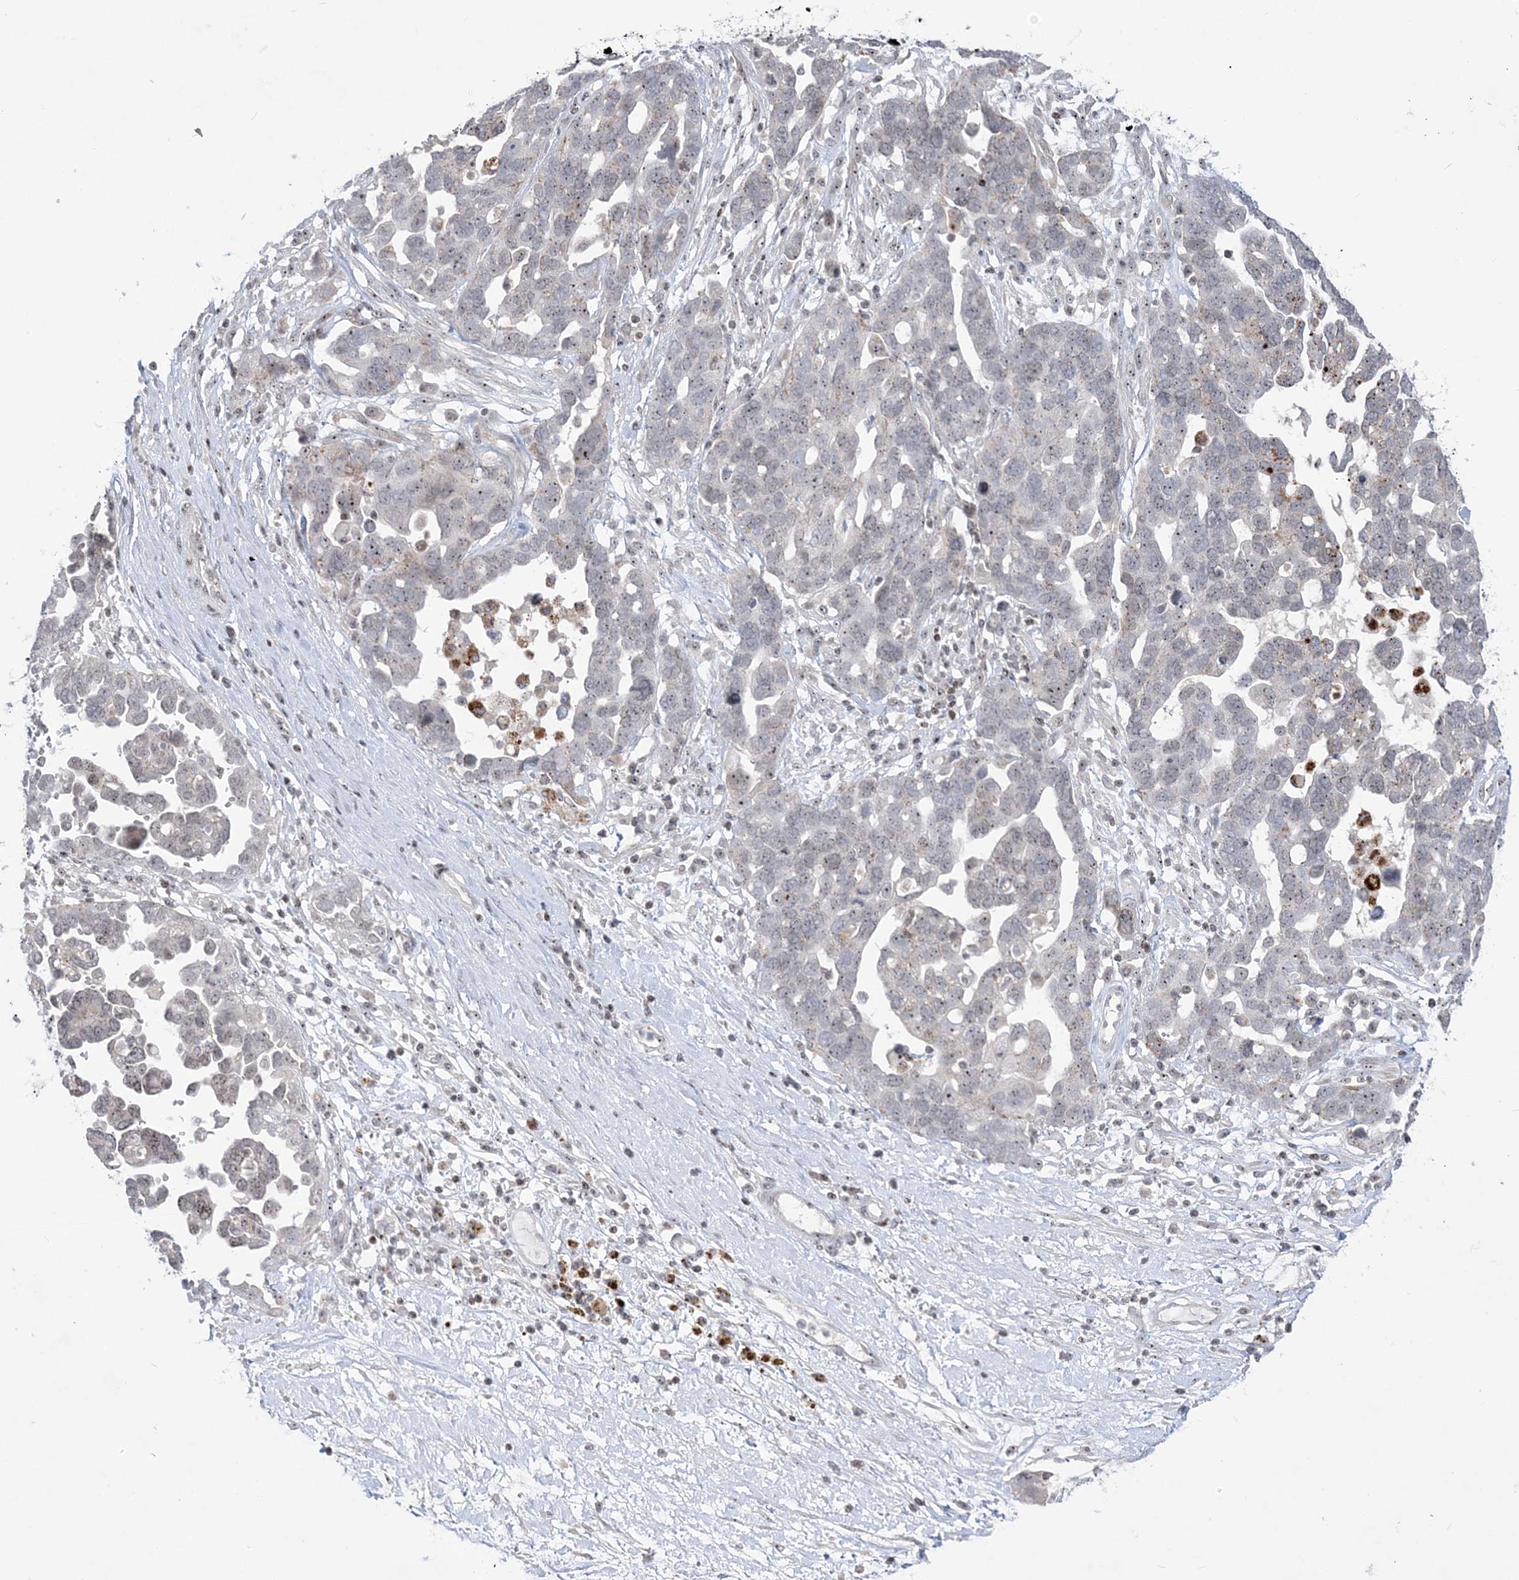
{"staining": {"intensity": "weak", "quantity": "<25%", "location": "nuclear"}, "tissue": "ovarian cancer", "cell_type": "Tumor cells", "image_type": "cancer", "snomed": [{"axis": "morphology", "description": "Cystadenocarcinoma, serous, NOS"}, {"axis": "topography", "description": "Ovary"}], "caption": "Histopathology image shows no protein expression in tumor cells of ovarian cancer (serous cystadenocarcinoma) tissue. (DAB immunohistochemistry (IHC), high magnification).", "gene": "SH3BP4", "patient": {"sex": "female", "age": 54}}